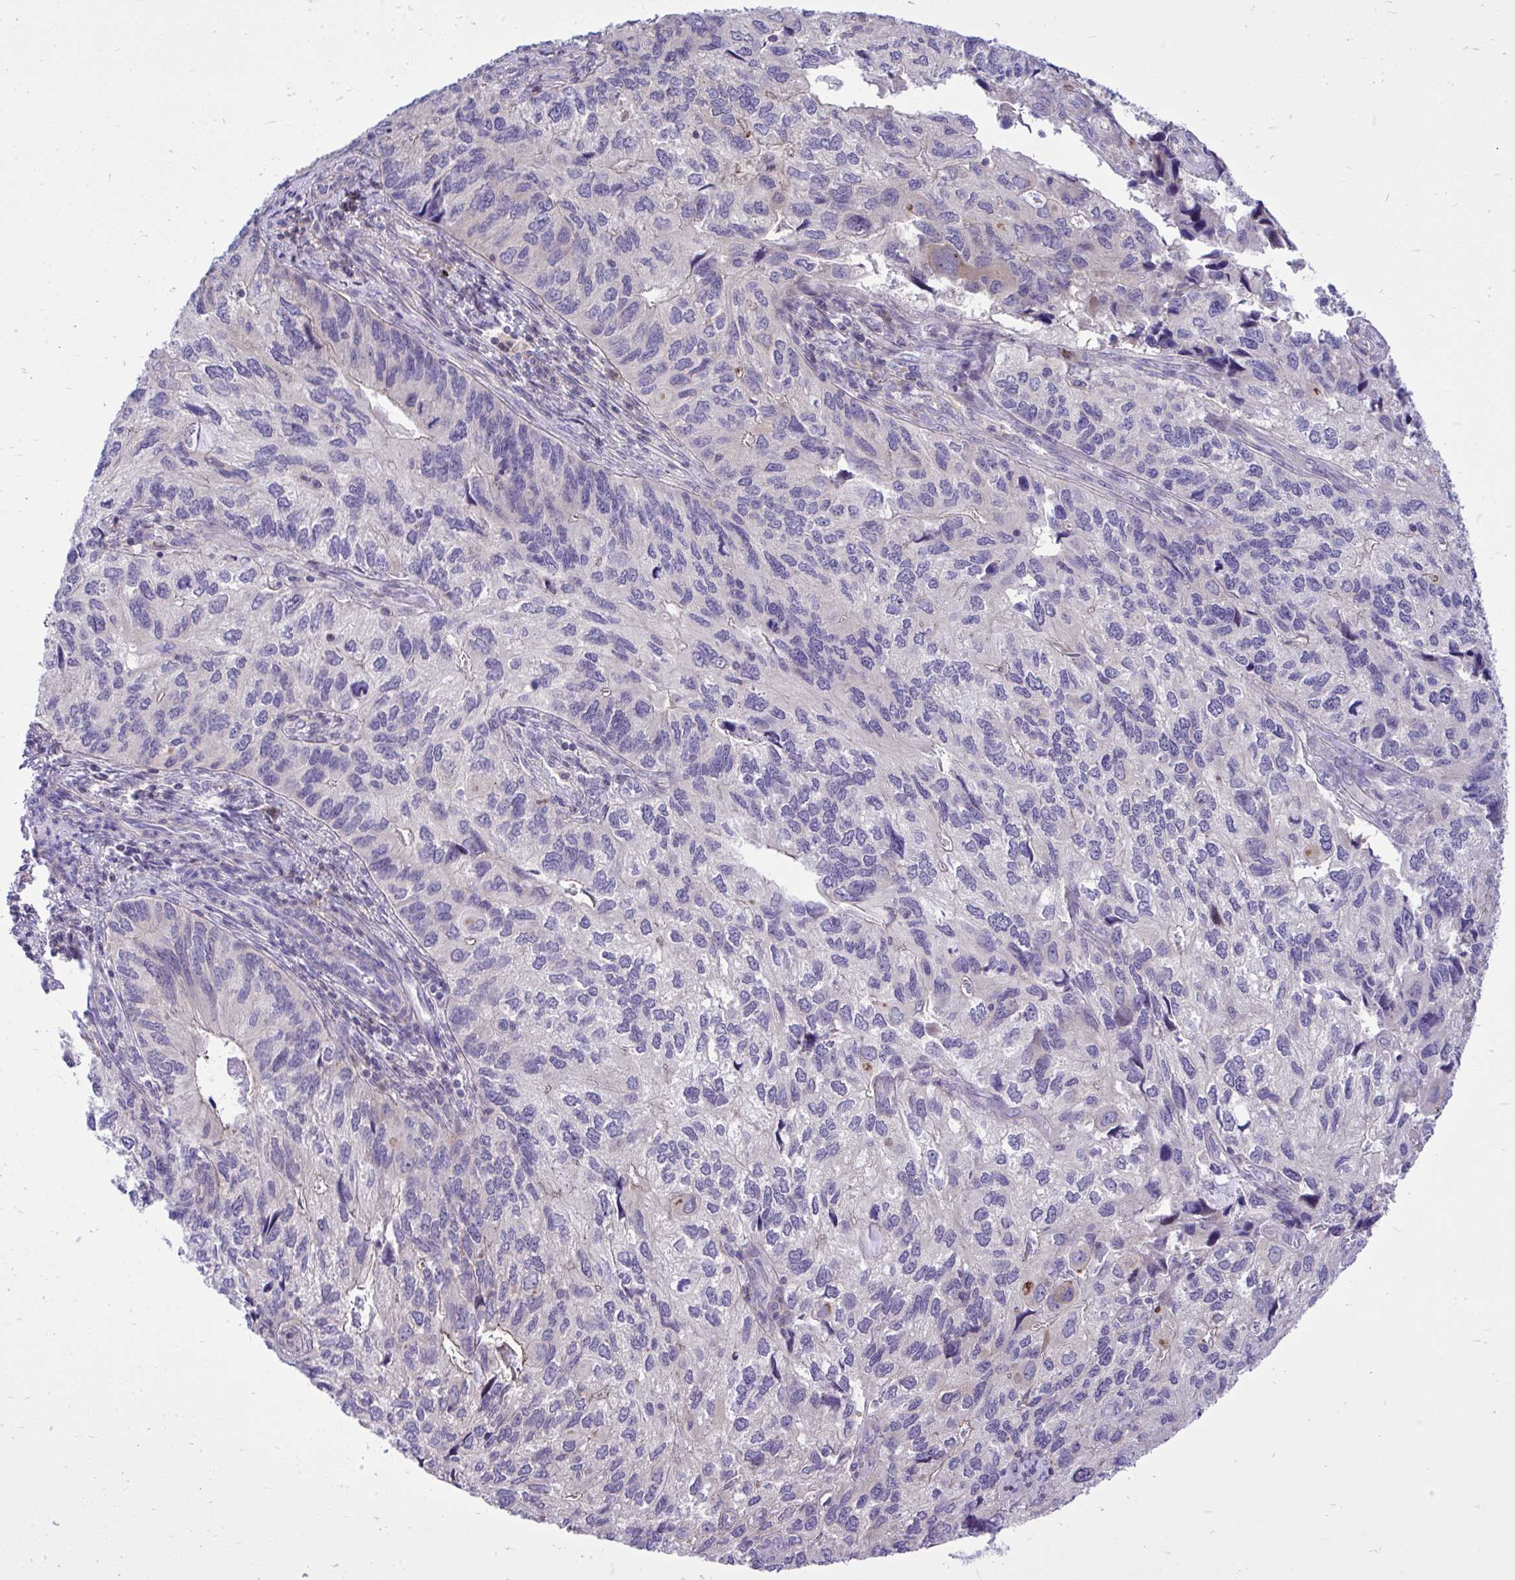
{"staining": {"intensity": "negative", "quantity": "none", "location": "none"}, "tissue": "endometrial cancer", "cell_type": "Tumor cells", "image_type": "cancer", "snomed": [{"axis": "morphology", "description": "Carcinoma, NOS"}, {"axis": "topography", "description": "Uterus"}], "caption": "DAB (3,3'-diaminobenzidine) immunohistochemical staining of human carcinoma (endometrial) demonstrates no significant positivity in tumor cells.", "gene": "GRK4", "patient": {"sex": "female", "age": 76}}